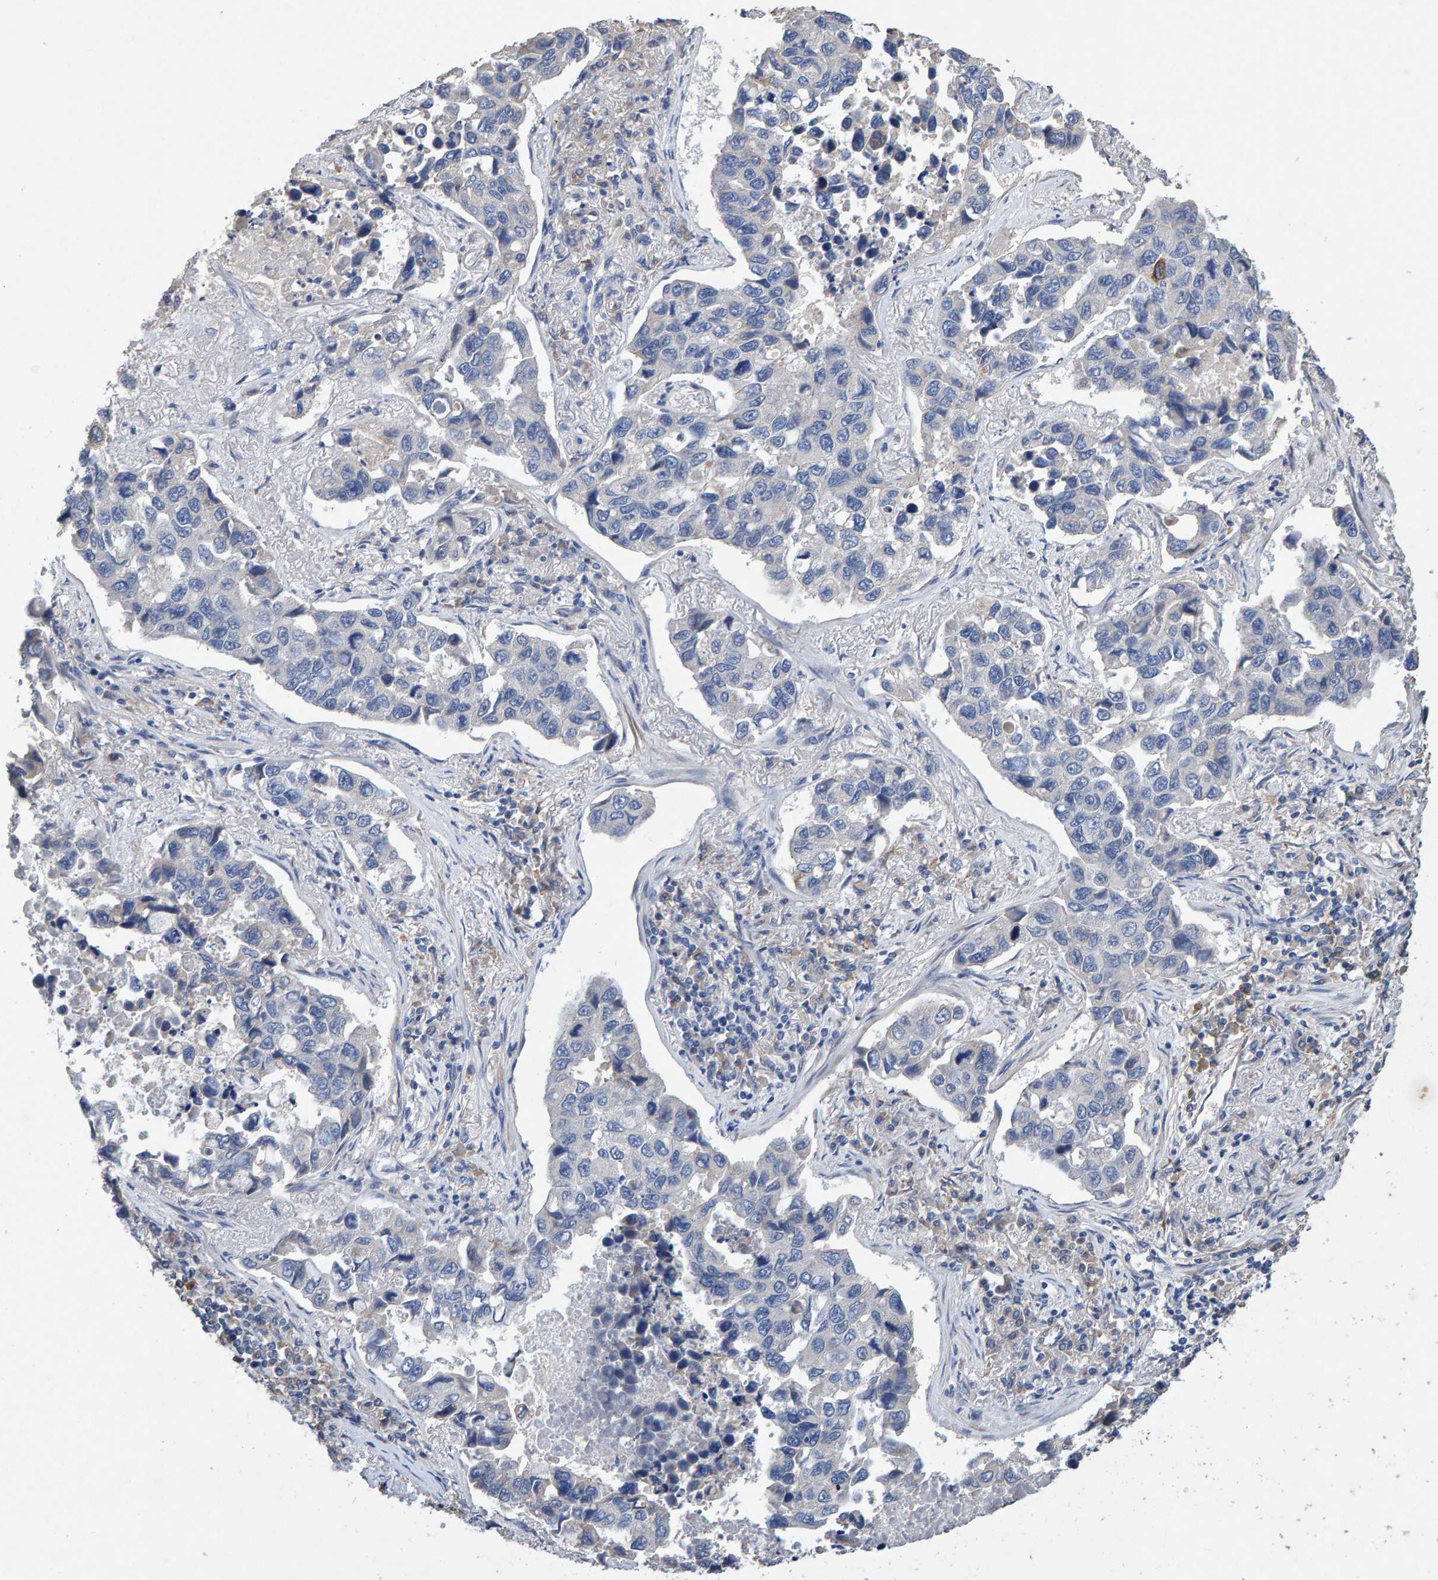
{"staining": {"intensity": "negative", "quantity": "none", "location": "none"}, "tissue": "lung cancer", "cell_type": "Tumor cells", "image_type": "cancer", "snomed": [{"axis": "morphology", "description": "Adenocarcinoma, NOS"}, {"axis": "topography", "description": "Lung"}], "caption": "The micrograph demonstrates no staining of tumor cells in lung cancer (adenocarcinoma).", "gene": "EFR3A", "patient": {"sex": "male", "age": 64}}